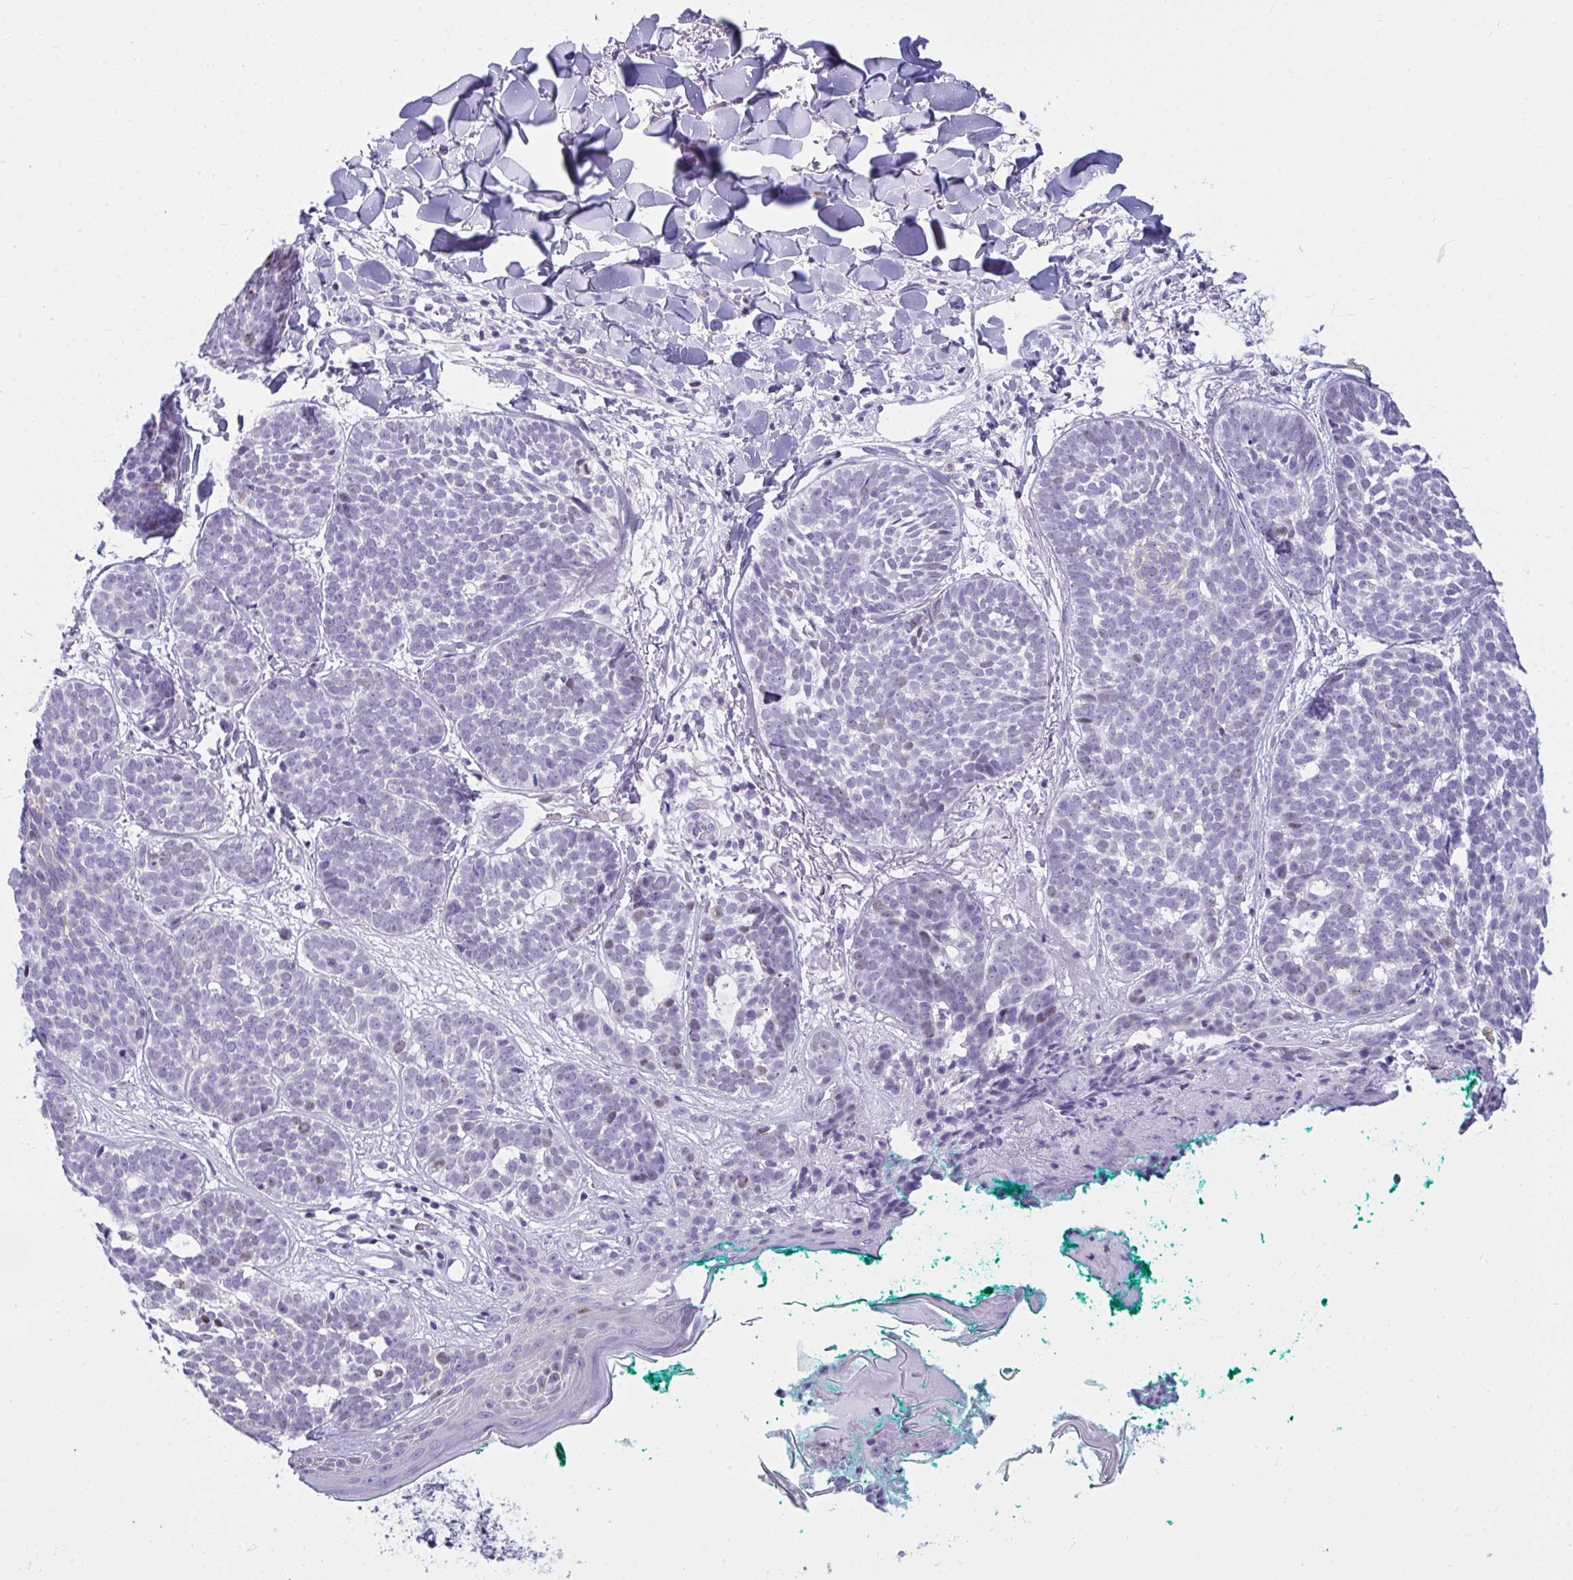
{"staining": {"intensity": "moderate", "quantity": "<25%", "location": "nuclear"}, "tissue": "skin cancer", "cell_type": "Tumor cells", "image_type": "cancer", "snomed": [{"axis": "morphology", "description": "Basal cell carcinoma"}, {"axis": "topography", "description": "Skin"}, {"axis": "topography", "description": "Skin of neck"}, {"axis": "topography", "description": "Skin of shoulder"}, {"axis": "topography", "description": "Skin of back"}], "caption": "Approximately <25% of tumor cells in human skin cancer demonstrate moderate nuclear protein expression as visualized by brown immunohistochemical staining.", "gene": "SUZ12", "patient": {"sex": "male", "age": 80}}